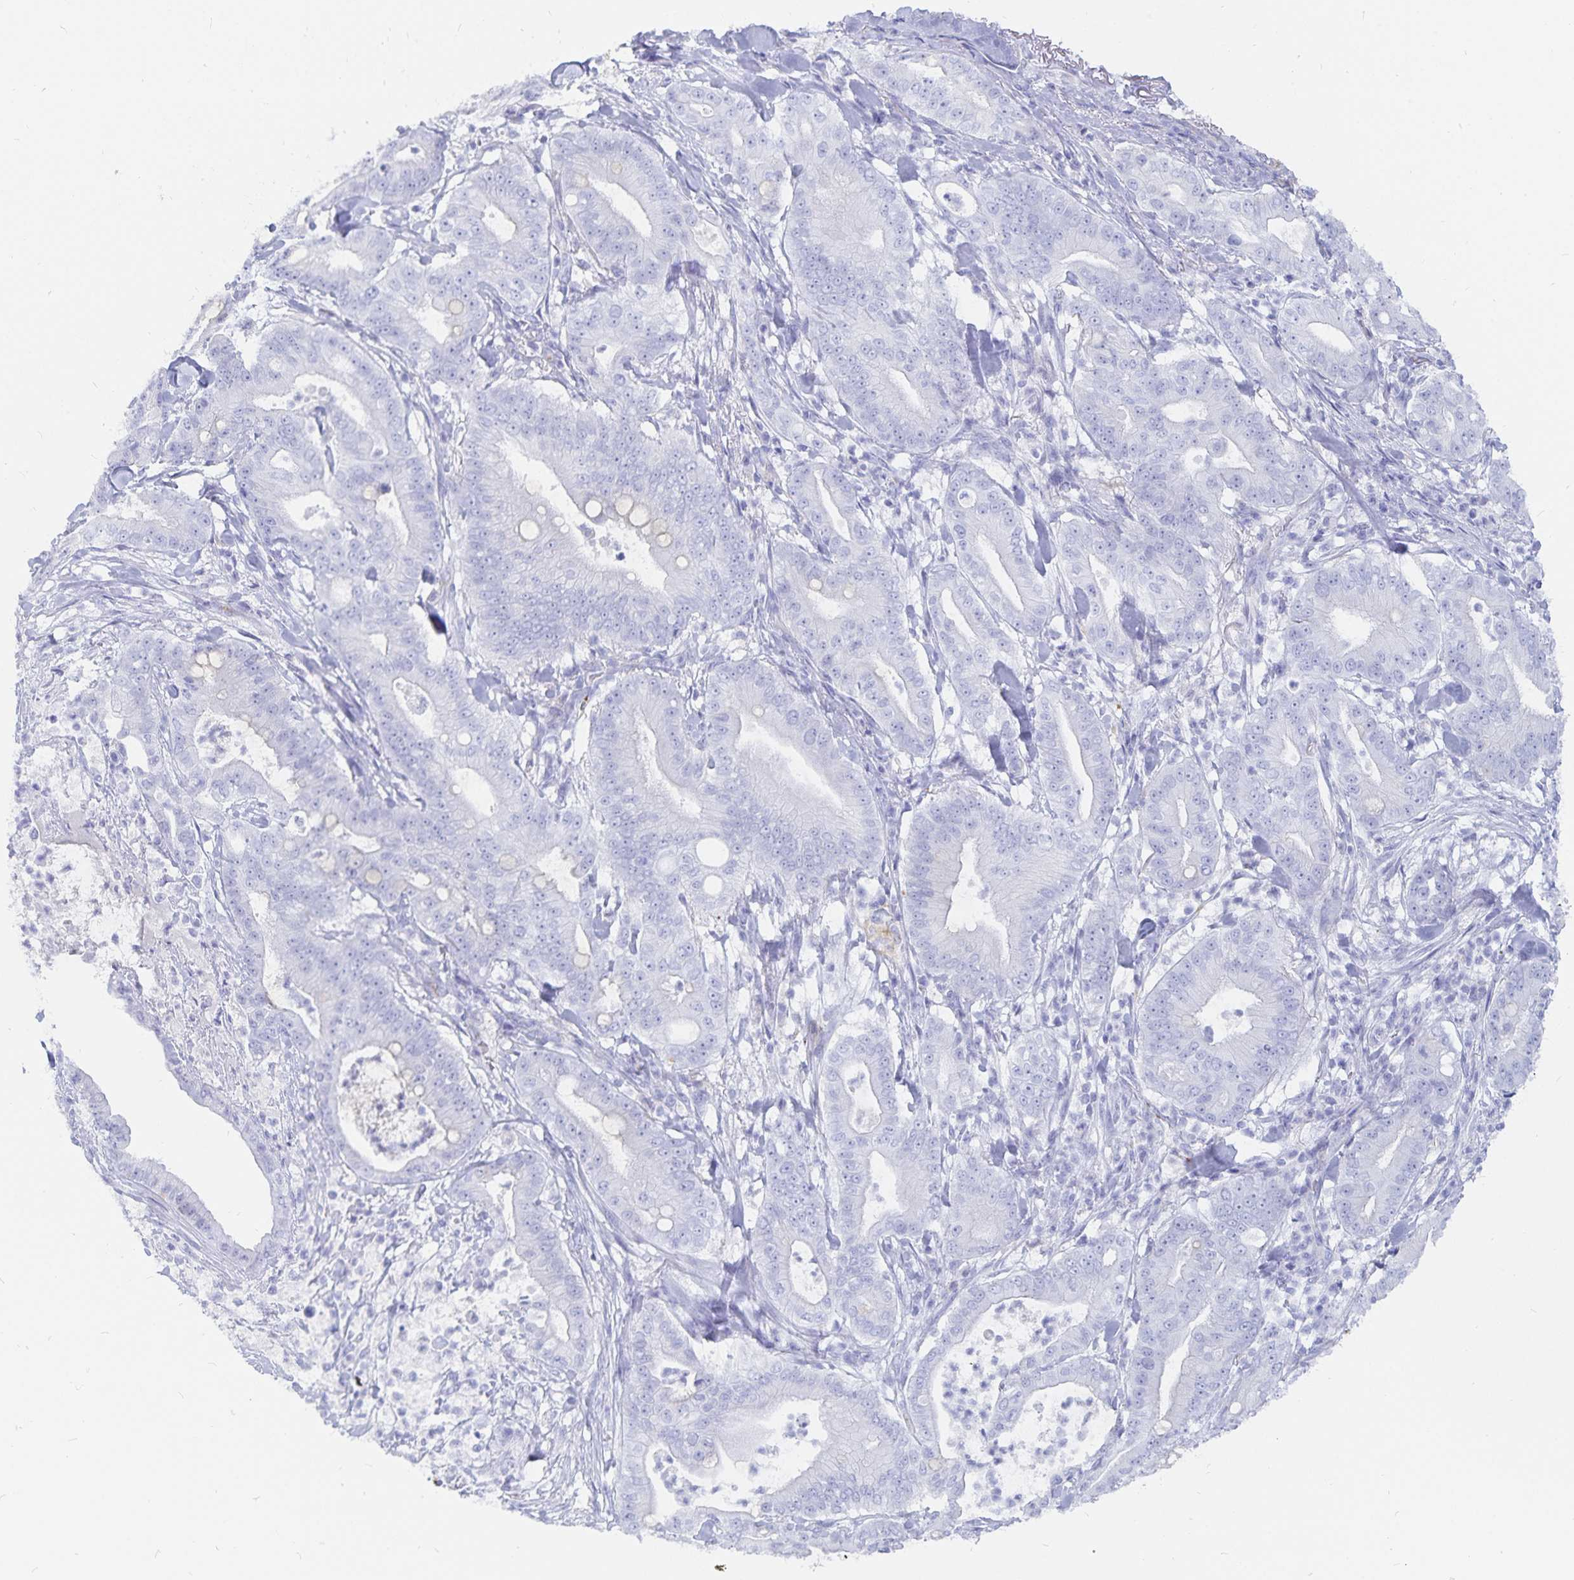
{"staining": {"intensity": "negative", "quantity": "none", "location": "none"}, "tissue": "pancreatic cancer", "cell_type": "Tumor cells", "image_type": "cancer", "snomed": [{"axis": "morphology", "description": "Adenocarcinoma, NOS"}, {"axis": "topography", "description": "Pancreas"}], "caption": "DAB (3,3'-diaminobenzidine) immunohistochemical staining of human pancreatic cancer (adenocarcinoma) displays no significant expression in tumor cells.", "gene": "INSL5", "patient": {"sex": "male", "age": 71}}